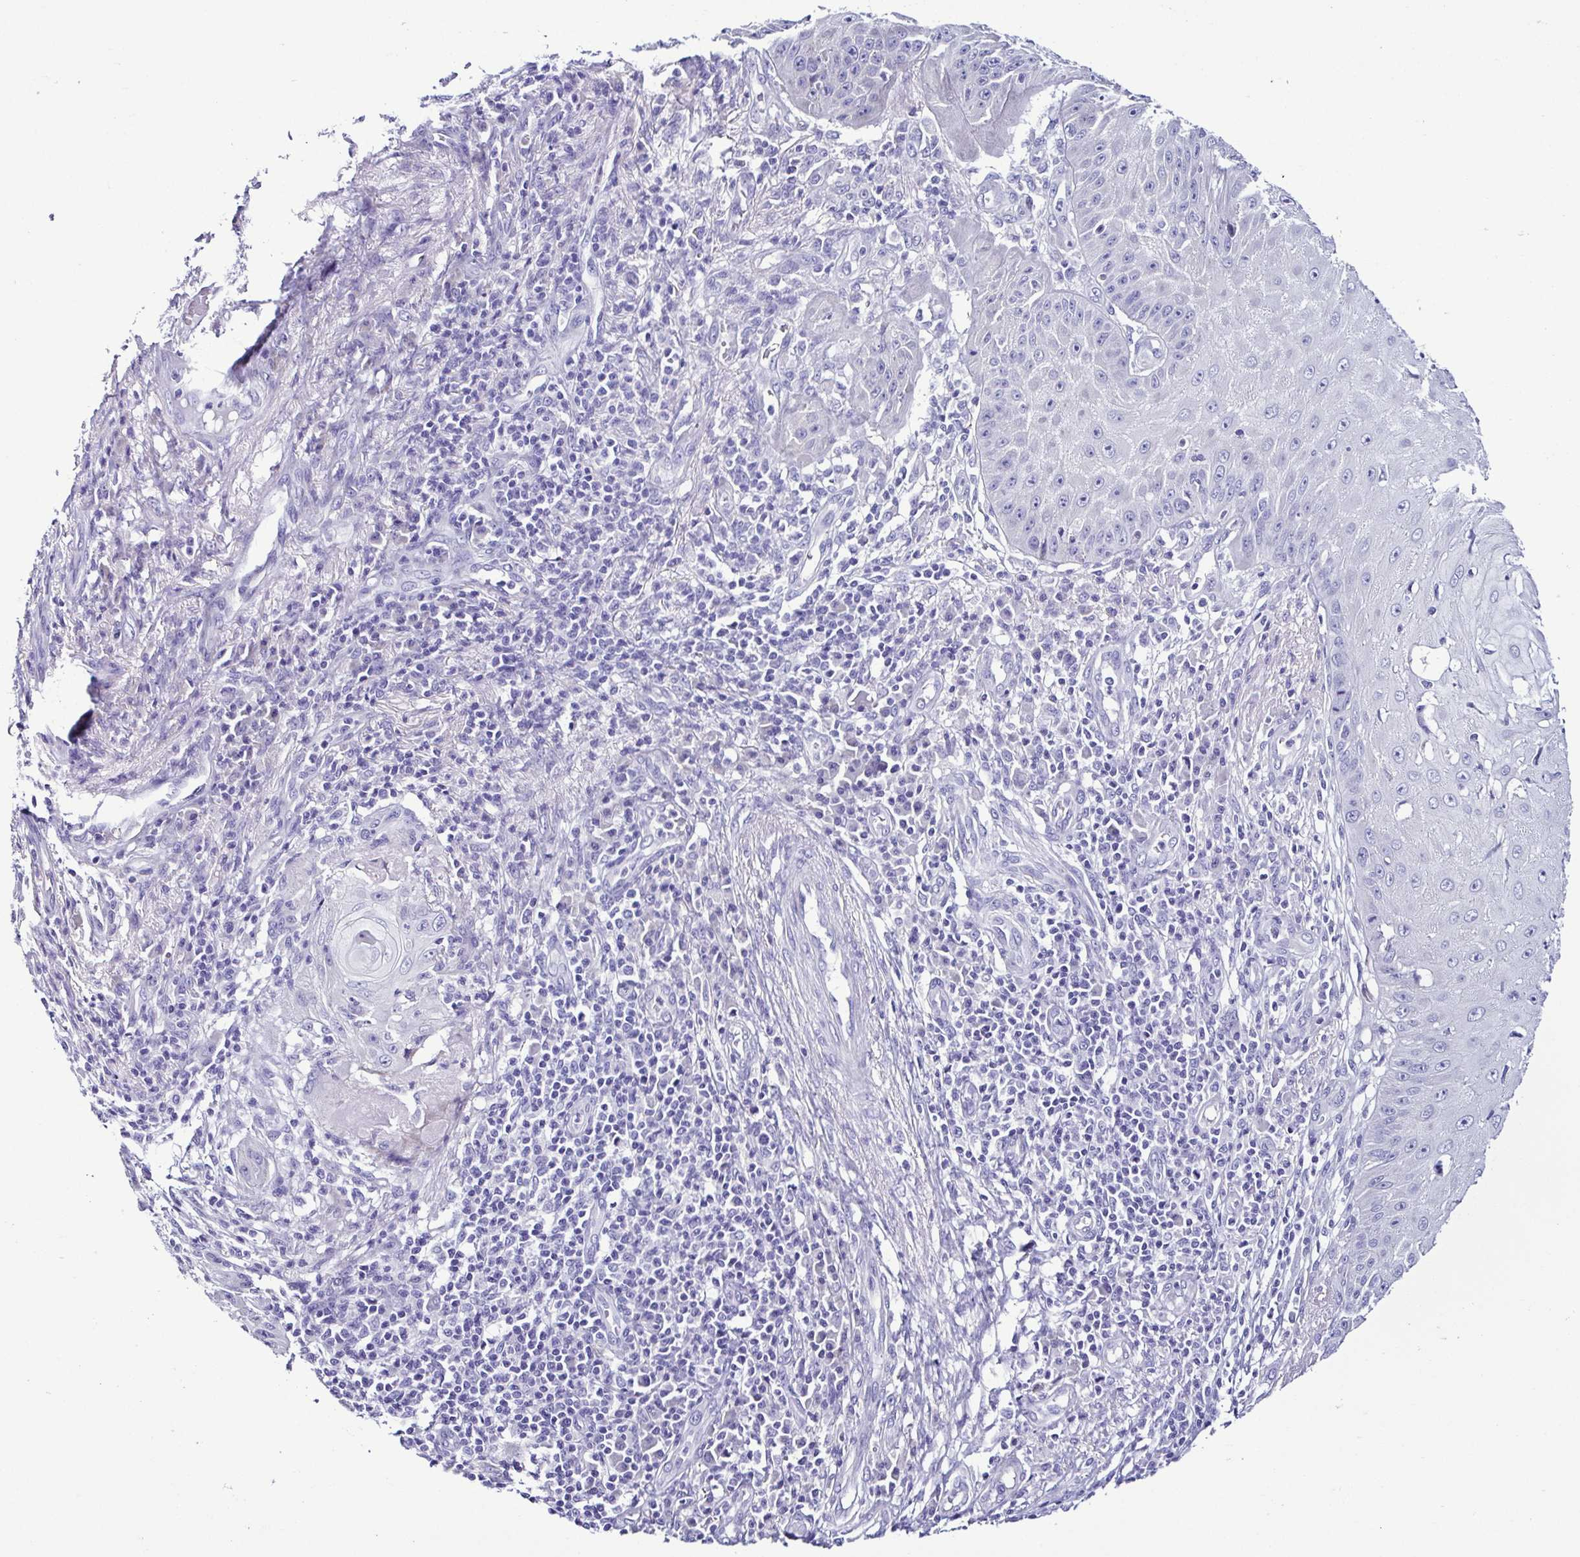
{"staining": {"intensity": "negative", "quantity": "none", "location": "none"}, "tissue": "skin cancer", "cell_type": "Tumor cells", "image_type": "cancer", "snomed": [{"axis": "morphology", "description": "Squamous cell carcinoma, NOS"}, {"axis": "topography", "description": "Skin"}], "caption": "Immunohistochemical staining of skin cancer (squamous cell carcinoma) demonstrates no significant expression in tumor cells.", "gene": "SRL", "patient": {"sex": "male", "age": 70}}